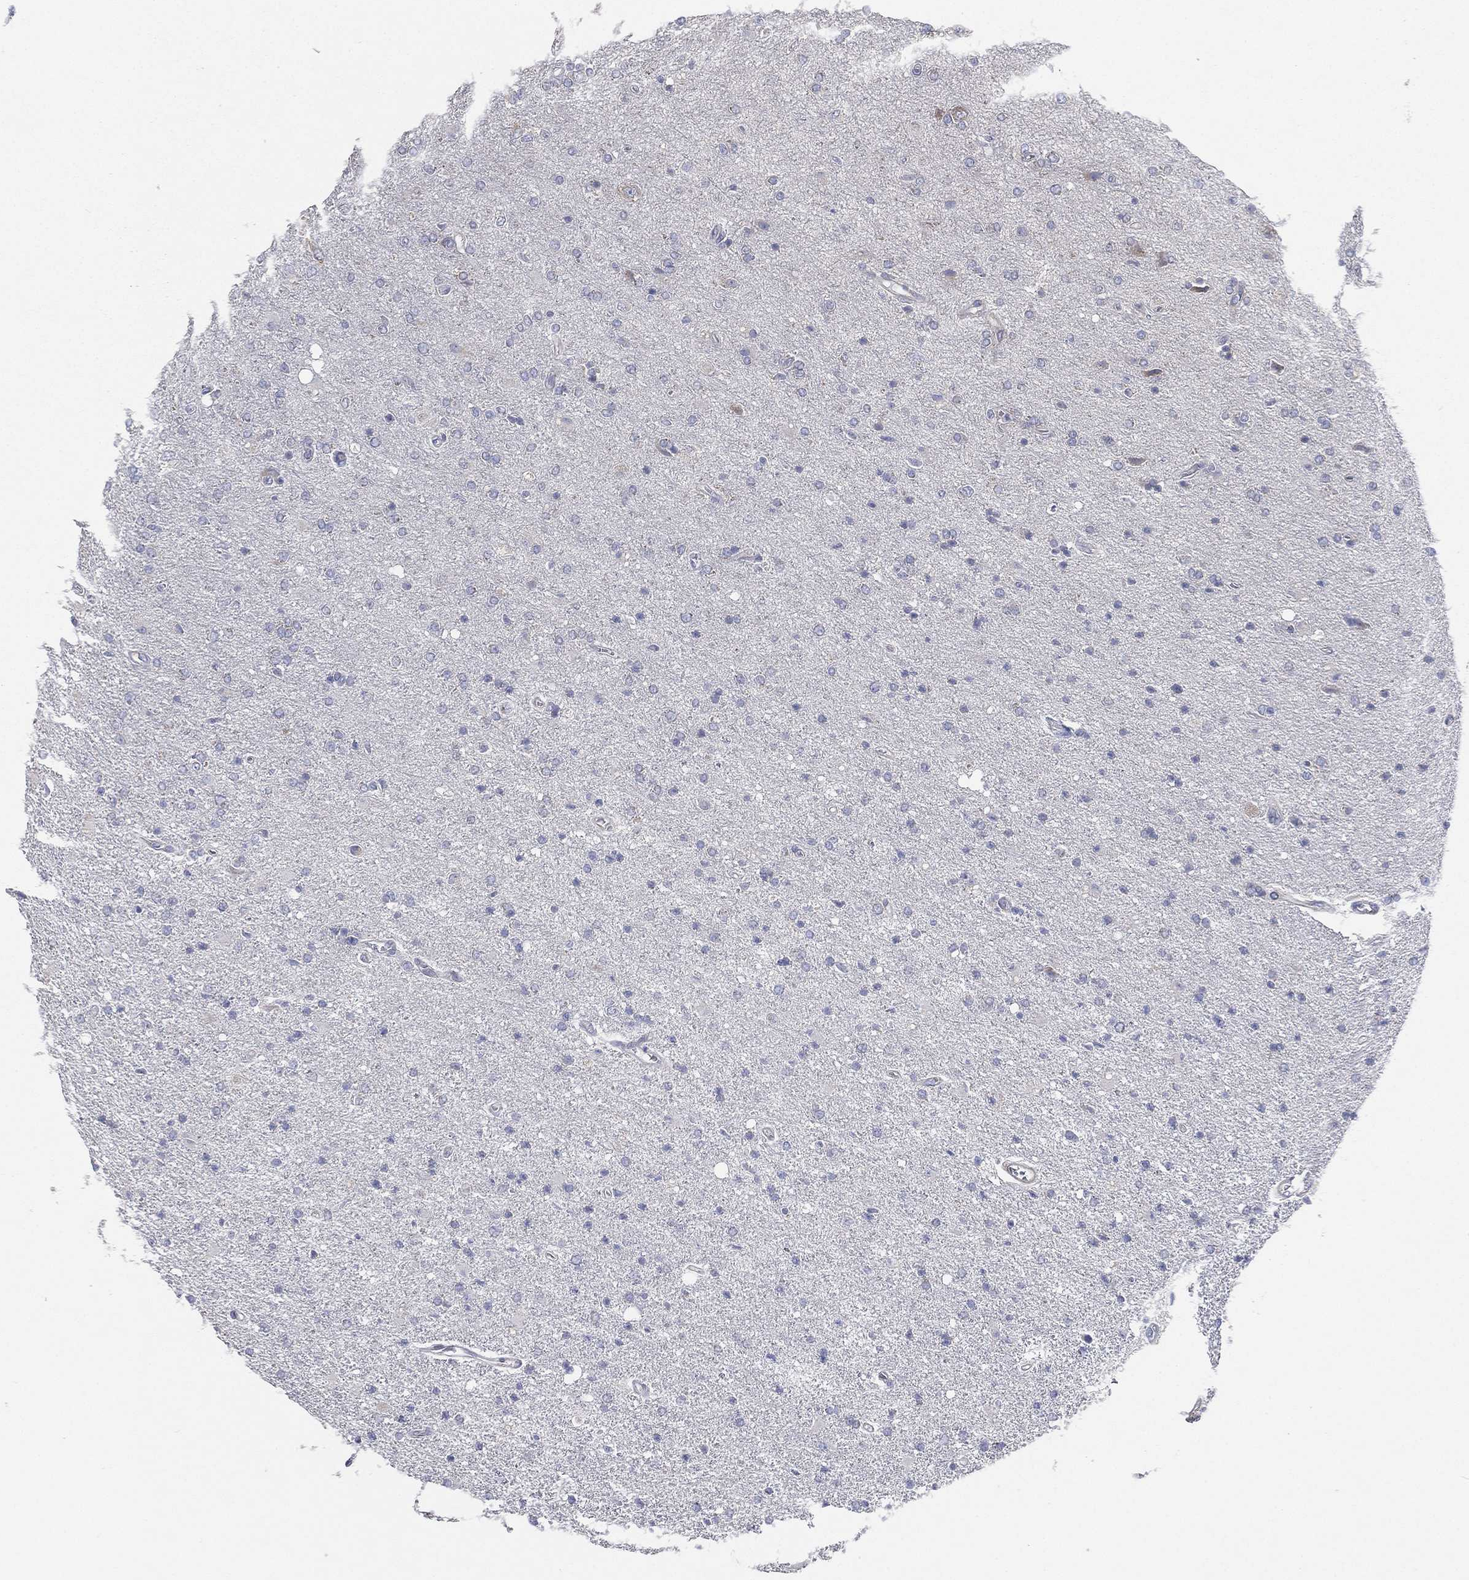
{"staining": {"intensity": "negative", "quantity": "none", "location": "none"}, "tissue": "glioma", "cell_type": "Tumor cells", "image_type": "cancer", "snomed": [{"axis": "morphology", "description": "Glioma, malignant, High grade"}, {"axis": "topography", "description": "Cerebral cortex"}], "caption": "Immunohistochemistry of human malignant glioma (high-grade) shows no expression in tumor cells.", "gene": "ATP8A2", "patient": {"sex": "male", "age": 70}}